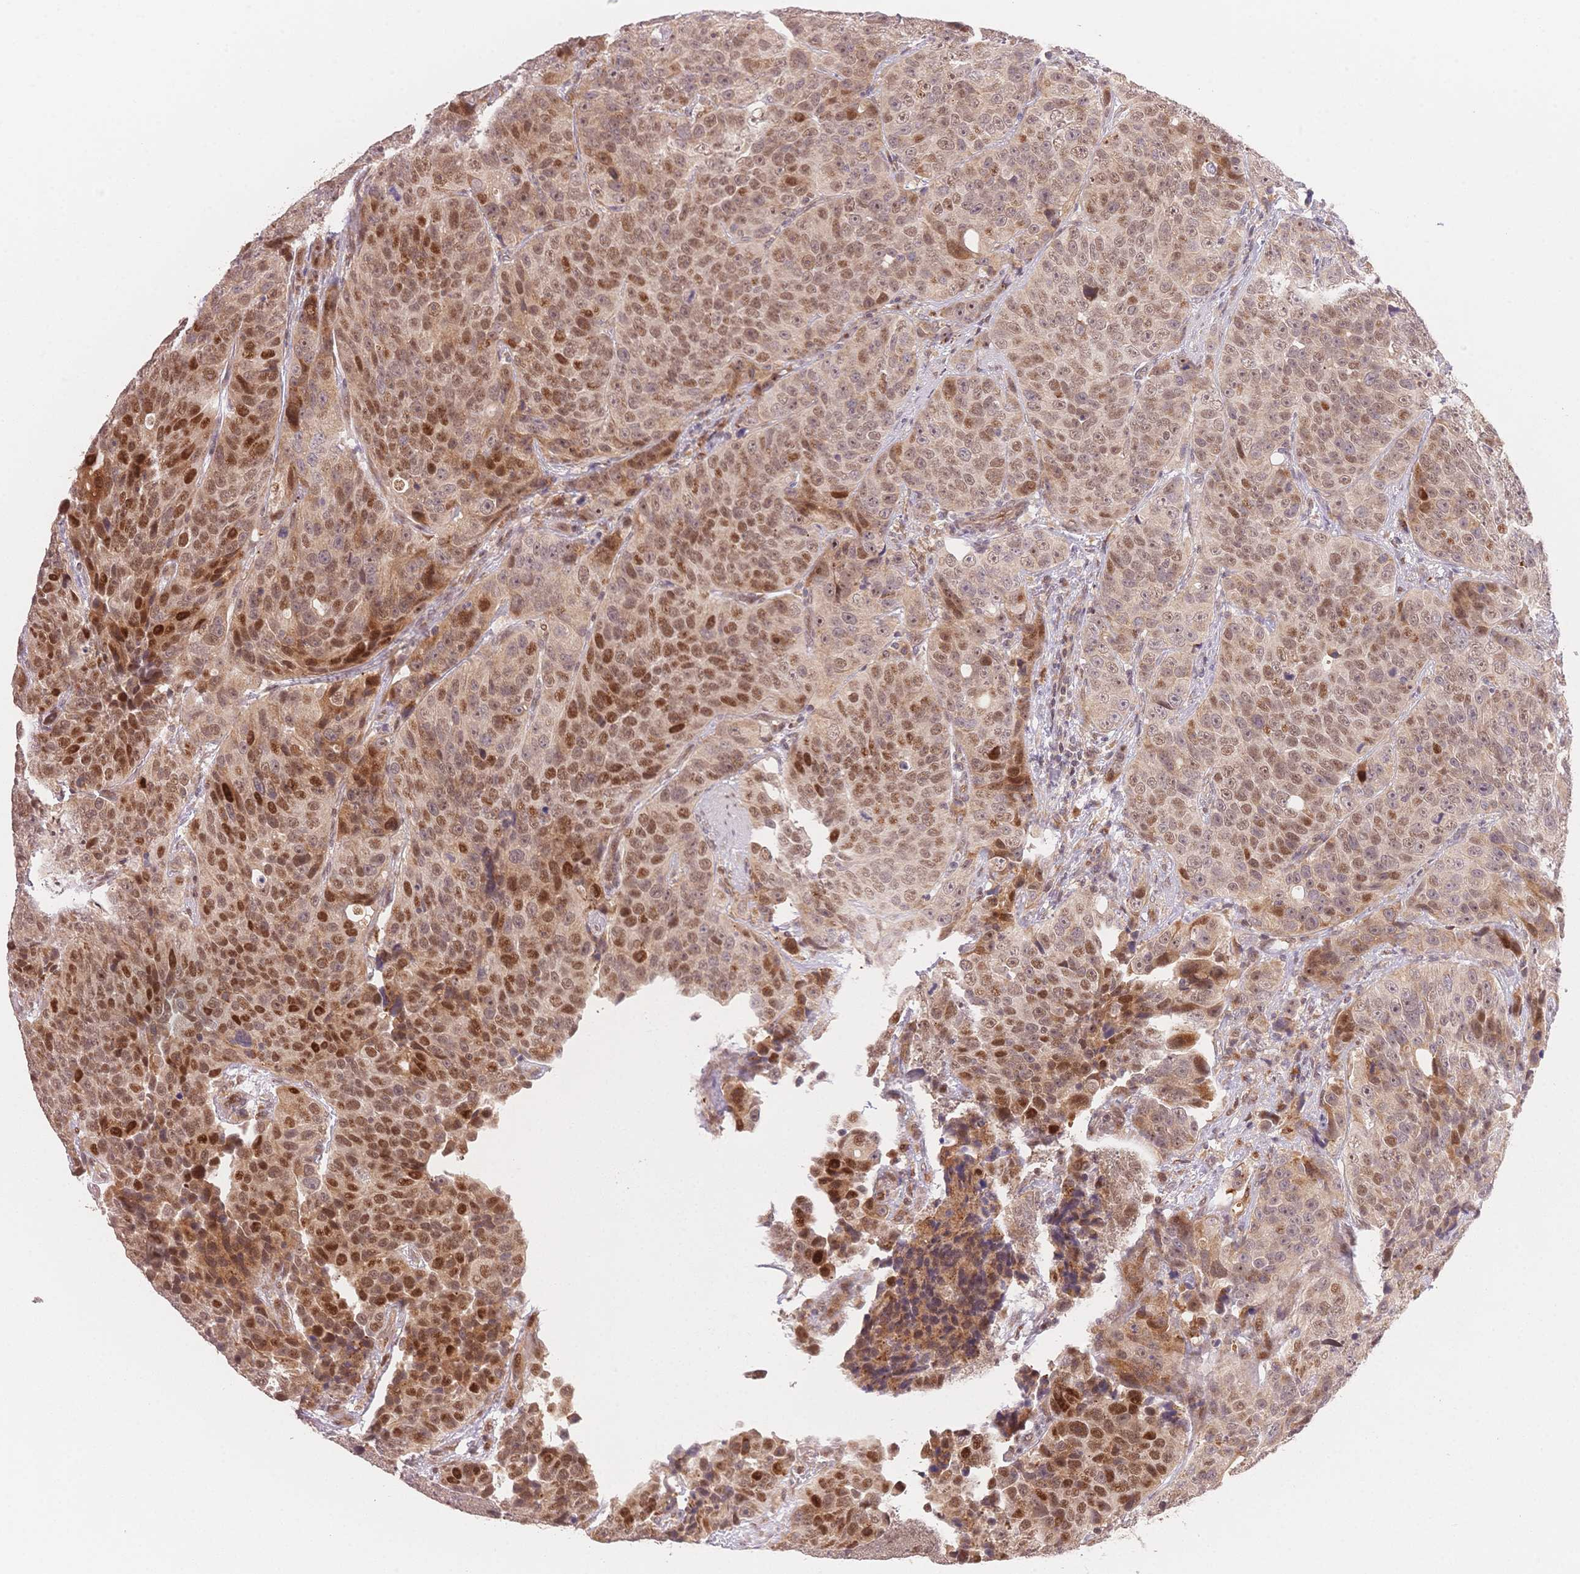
{"staining": {"intensity": "strong", "quantity": "25%-75%", "location": "nuclear"}, "tissue": "urothelial cancer", "cell_type": "Tumor cells", "image_type": "cancer", "snomed": [{"axis": "morphology", "description": "Urothelial carcinoma, NOS"}, {"axis": "topography", "description": "Urinary bladder"}], "caption": "The photomicrograph demonstrates a brown stain indicating the presence of a protein in the nuclear of tumor cells in transitional cell carcinoma.", "gene": "STK39", "patient": {"sex": "male", "age": 52}}